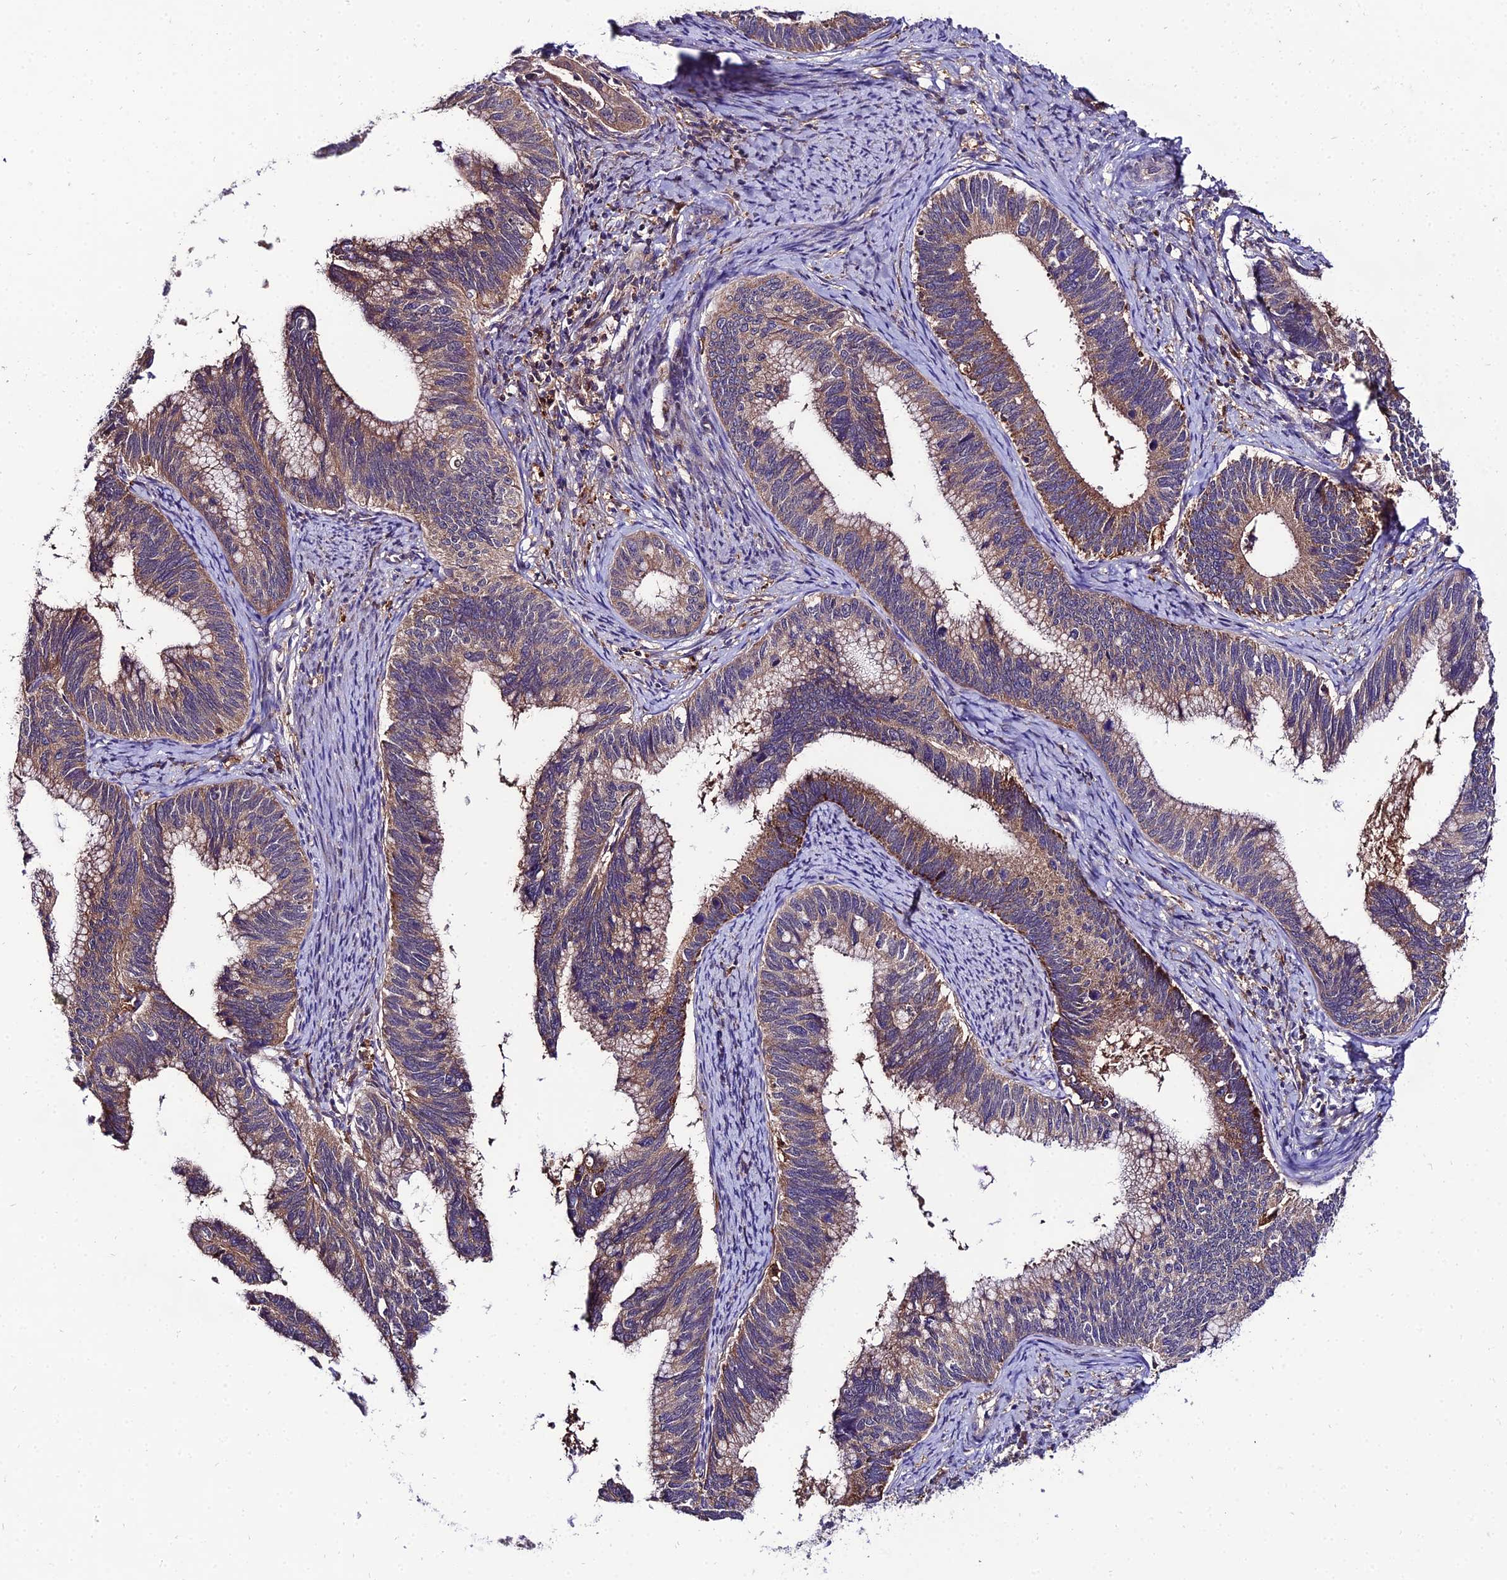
{"staining": {"intensity": "moderate", "quantity": "25%-75%", "location": "cytoplasmic/membranous"}, "tissue": "cervical cancer", "cell_type": "Tumor cells", "image_type": "cancer", "snomed": [{"axis": "morphology", "description": "Adenocarcinoma, NOS"}, {"axis": "topography", "description": "Cervix"}], "caption": "Immunohistochemistry of human adenocarcinoma (cervical) reveals medium levels of moderate cytoplasmic/membranous expression in about 25%-75% of tumor cells.", "gene": "C2orf69", "patient": {"sex": "female", "age": 42}}